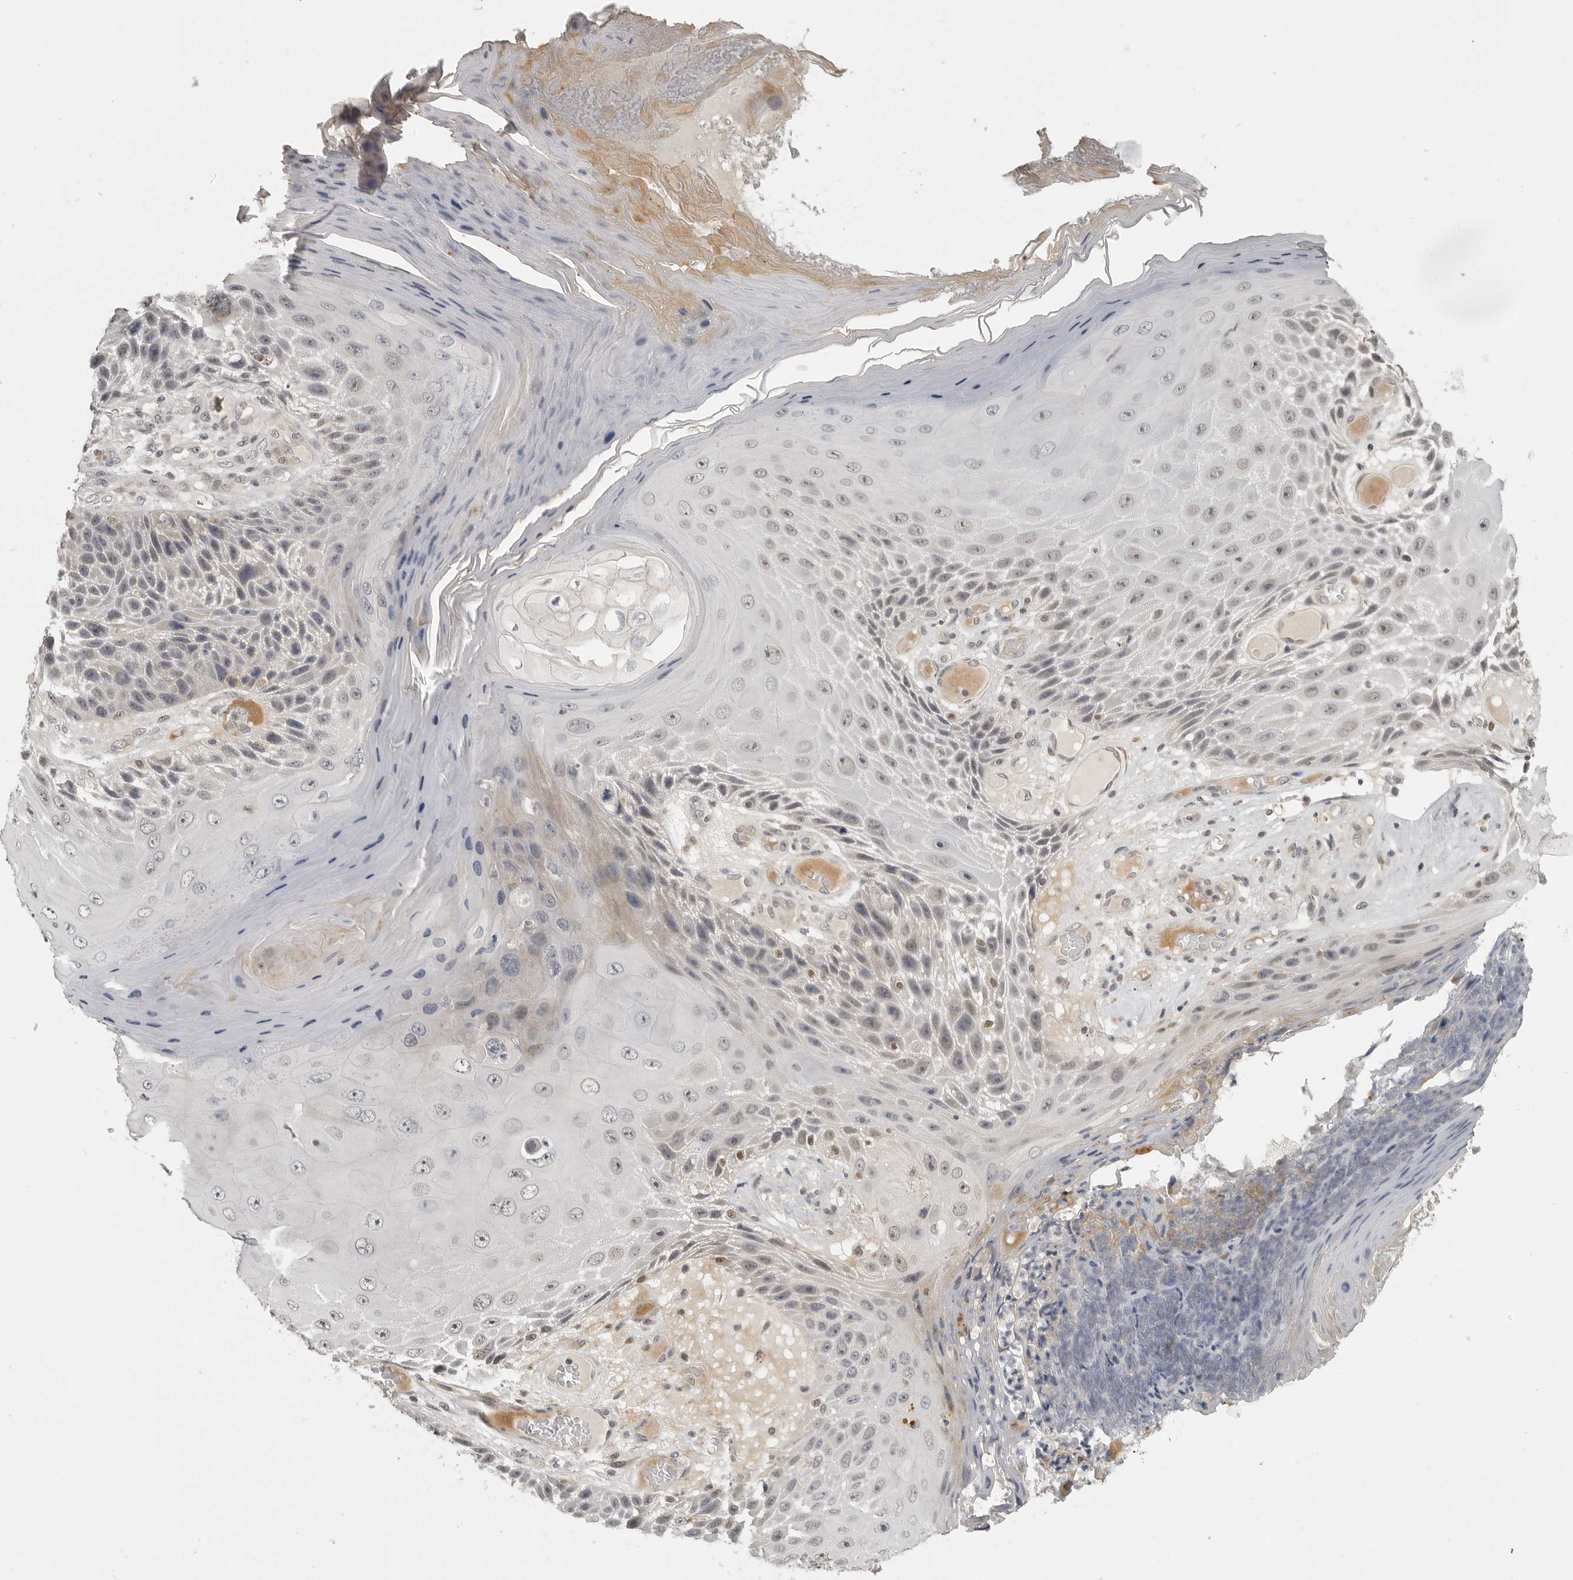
{"staining": {"intensity": "weak", "quantity": "<25%", "location": "nuclear"}, "tissue": "skin cancer", "cell_type": "Tumor cells", "image_type": "cancer", "snomed": [{"axis": "morphology", "description": "Squamous cell carcinoma, NOS"}, {"axis": "topography", "description": "Skin"}], "caption": "Immunohistochemical staining of human squamous cell carcinoma (skin) displays no significant expression in tumor cells.", "gene": "UROD", "patient": {"sex": "female", "age": 88}}